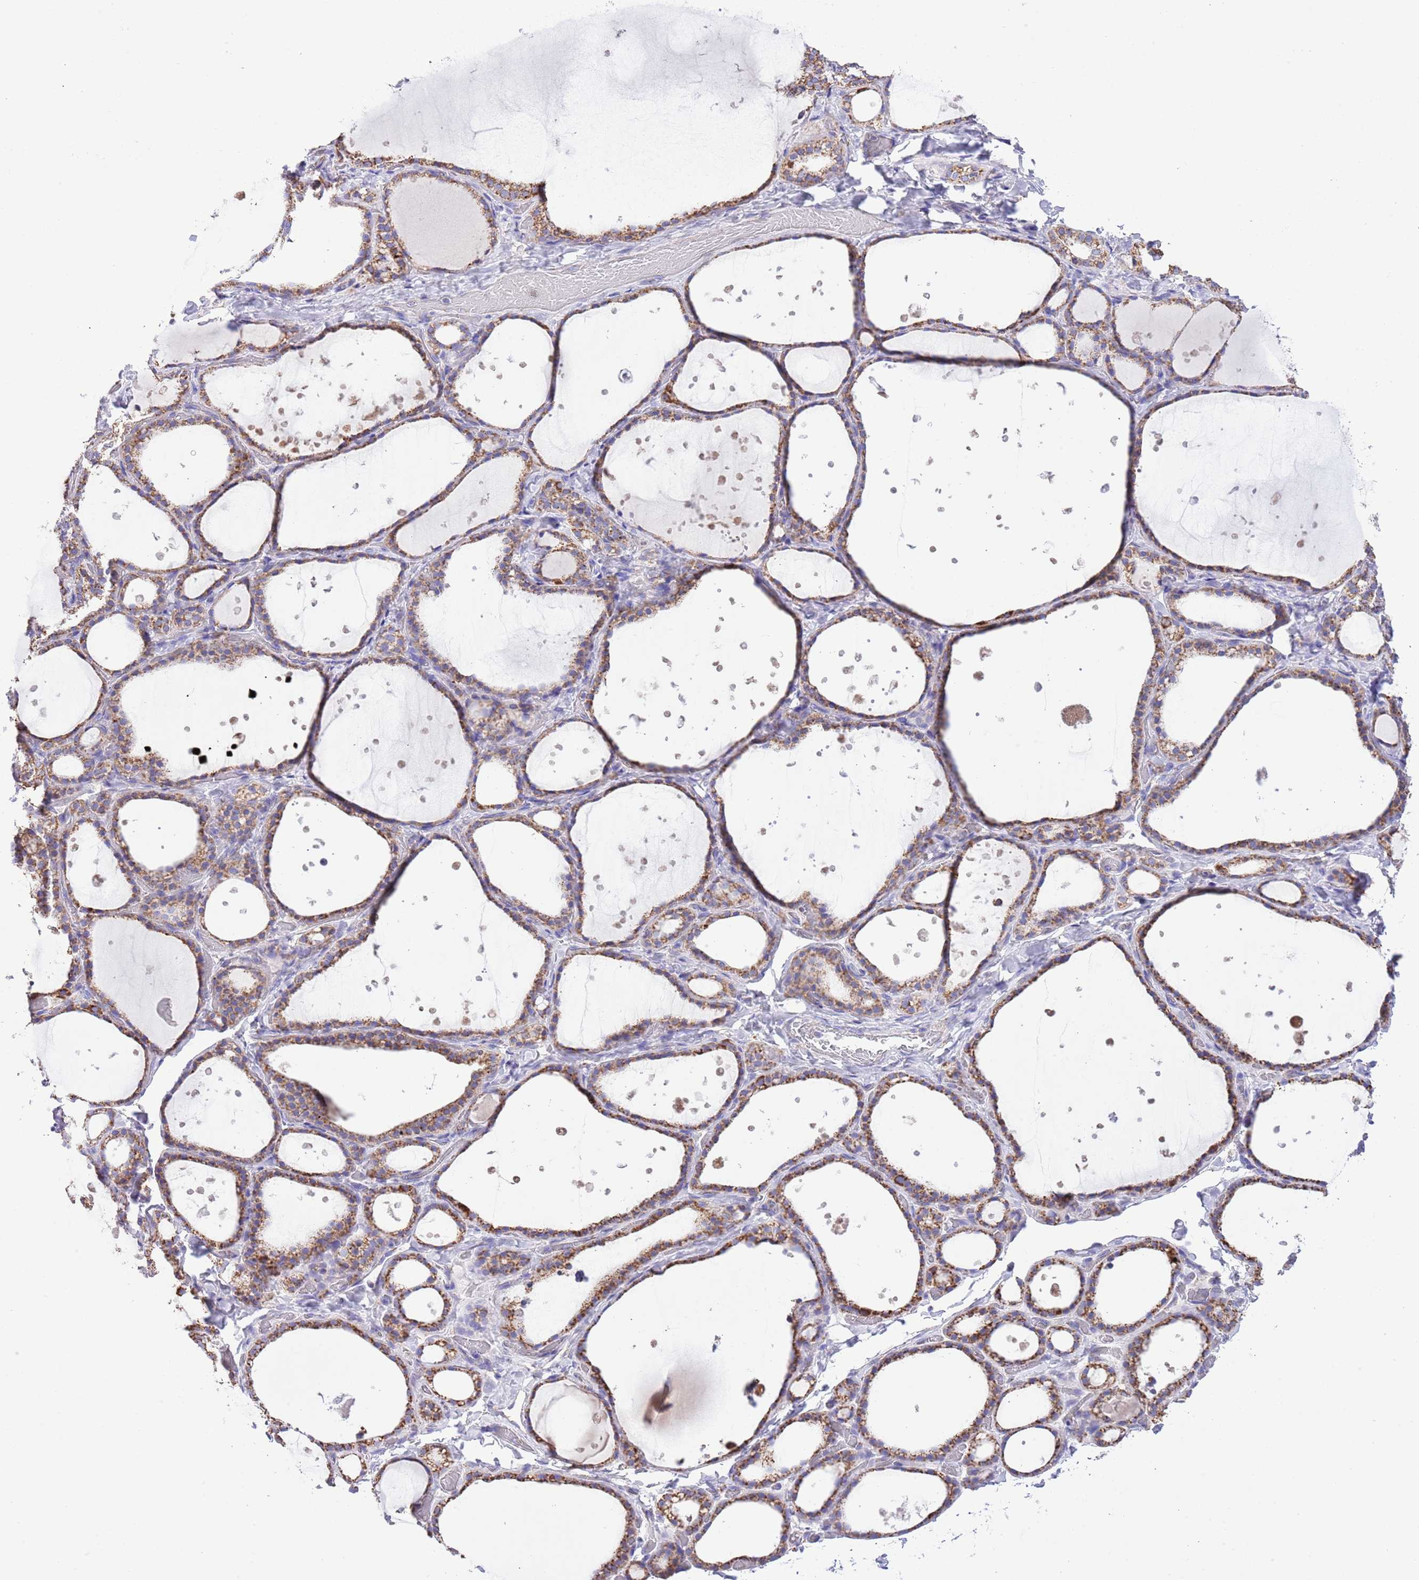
{"staining": {"intensity": "moderate", "quantity": ">75%", "location": "cytoplasmic/membranous"}, "tissue": "thyroid gland", "cell_type": "Glandular cells", "image_type": "normal", "snomed": [{"axis": "morphology", "description": "Normal tissue, NOS"}, {"axis": "topography", "description": "Thyroid gland"}], "caption": "Immunohistochemical staining of unremarkable human thyroid gland displays >75% levels of moderate cytoplasmic/membranous protein positivity in about >75% of glandular cells.", "gene": "TEKTIP1", "patient": {"sex": "female", "age": 44}}